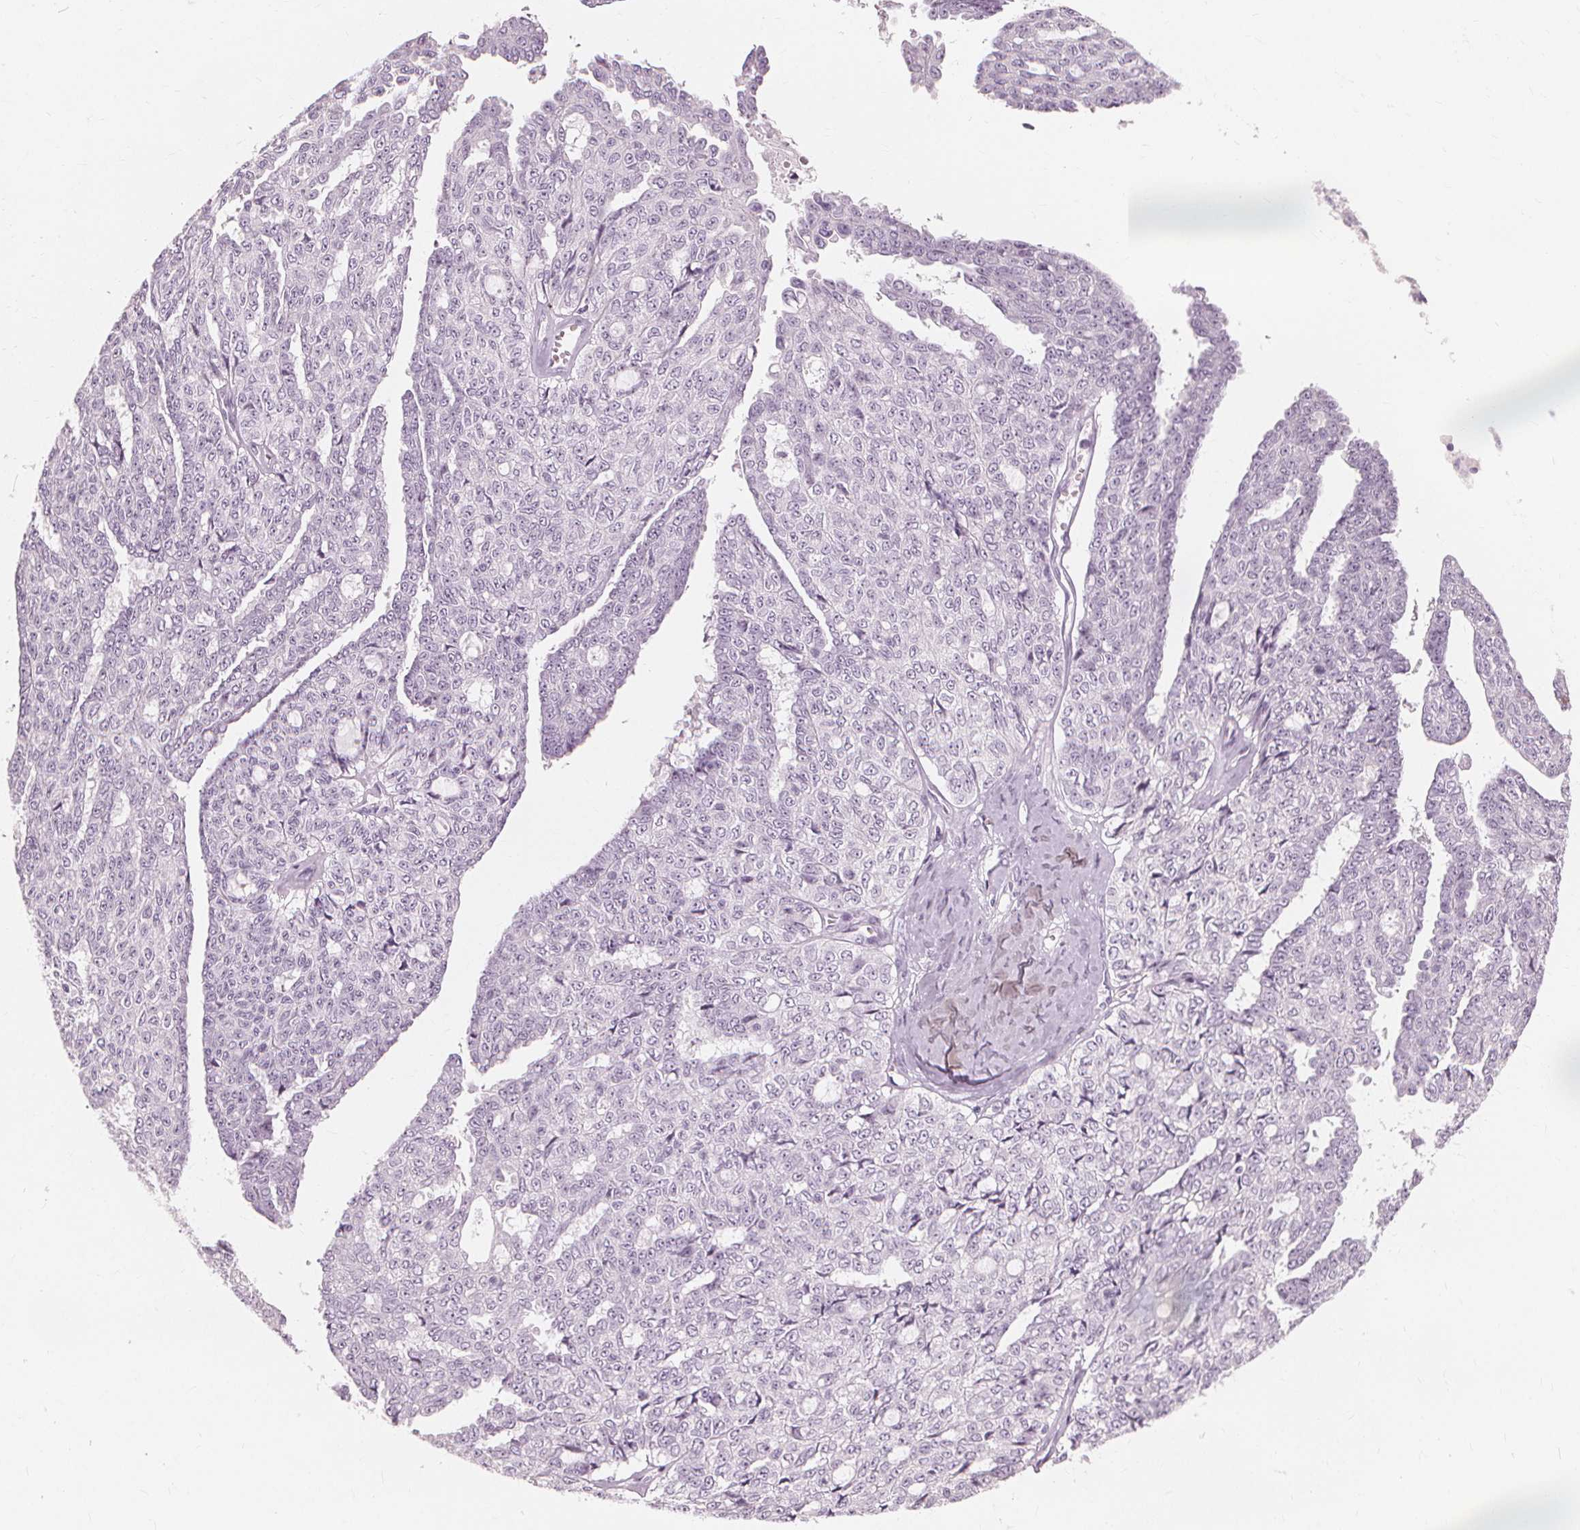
{"staining": {"intensity": "negative", "quantity": "none", "location": "none"}, "tissue": "ovarian cancer", "cell_type": "Tumor cells", "image_type": "cancer", "snomed": [{"axis": "morphology", "description": "Cystadenocarcinoma, serous, NOS"}, {"axis": "topography", "description": "Ovary"}], "caption": "The immunohistochemistry micrograph has no significant expression in tumor cells of ovarian serous cystadenocarcinoma tissue.", "gene": "MUC12", "patient": {"sex": "female", "age": 71}}